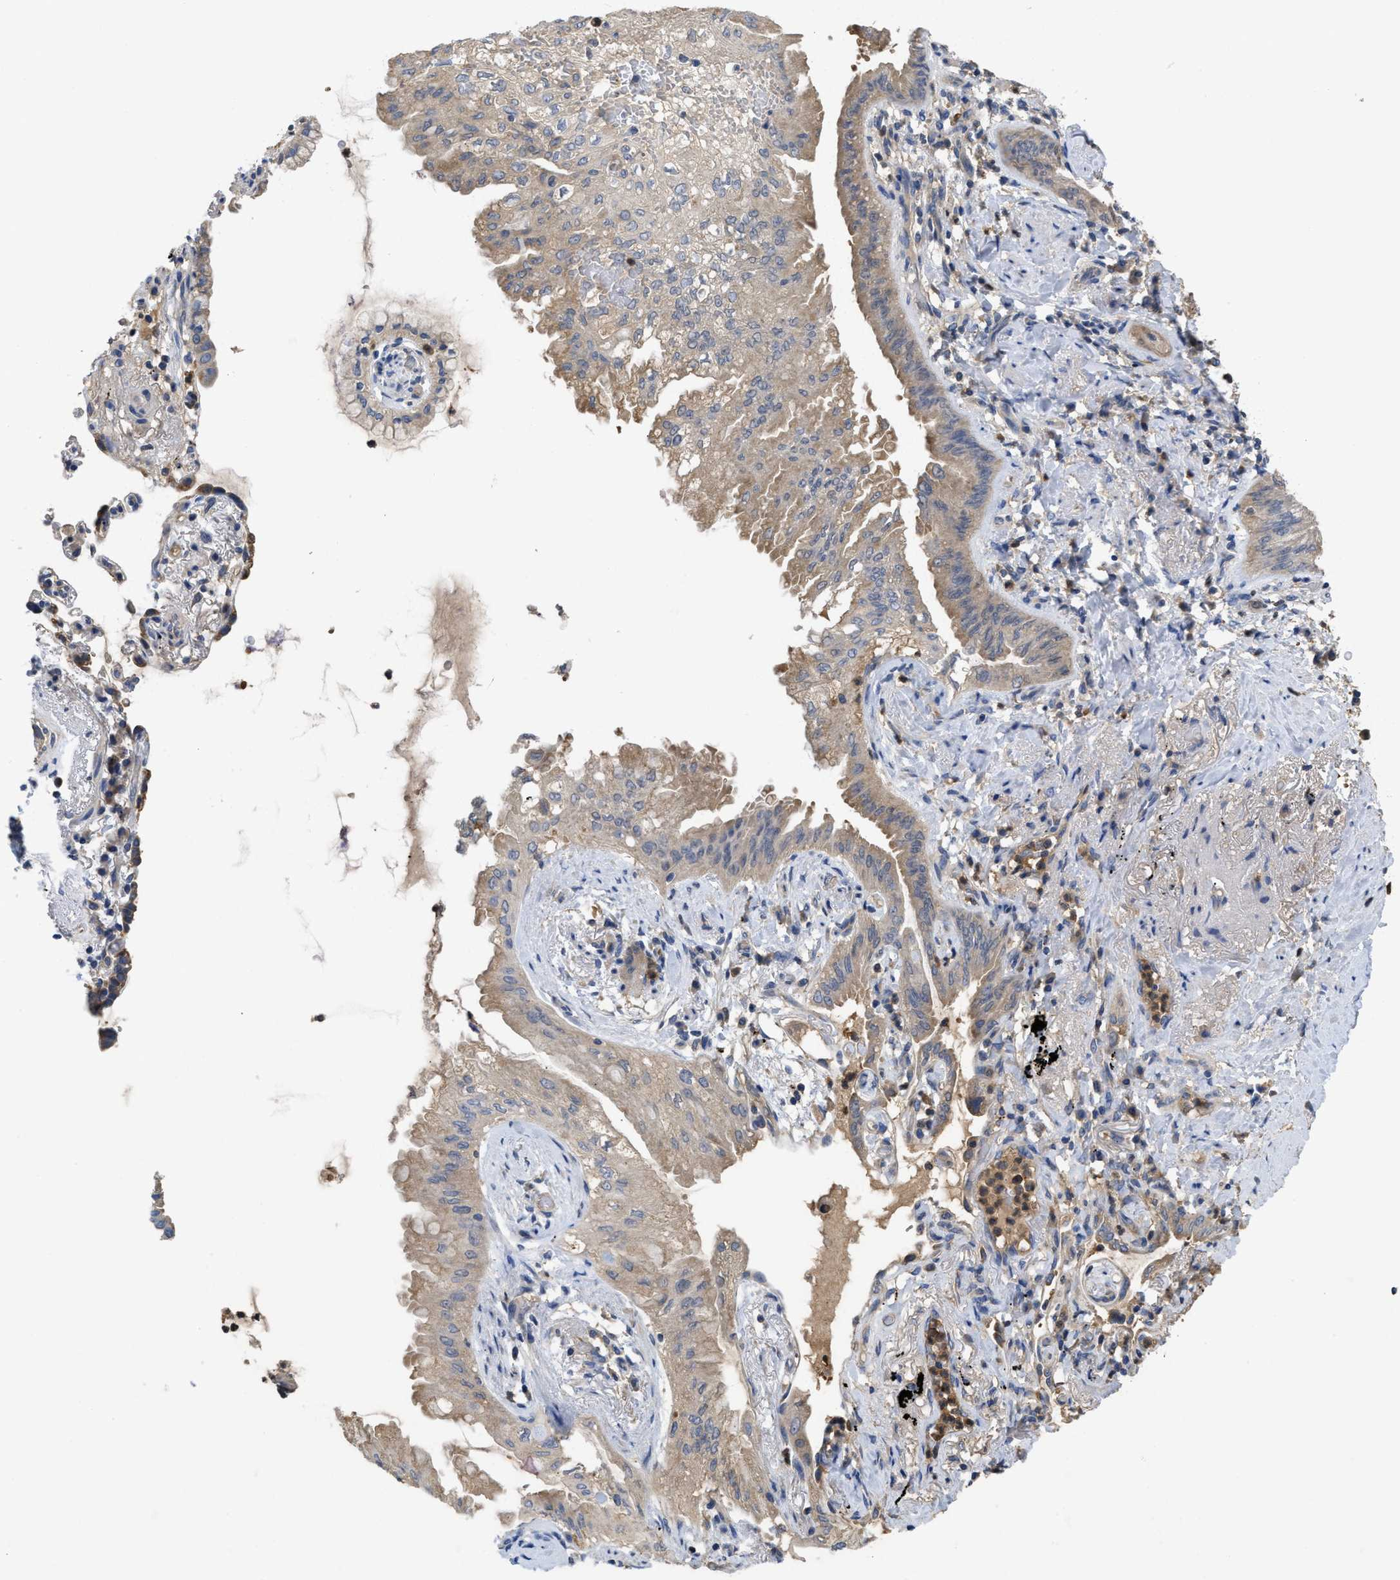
{"staining": {"intensity": "weak", "quantity": ">75%", "location": "cytoplasmic/membranous"}, "tissue": "lung cancer", "cell_type": "Tumor cells", "image_type": "cancer", "snomed": [{"axis": "morphology", "description": "Normal tissue, NOS"}, {"axis": "morphology", "description": "Adenocarcinoma, NOS"}, {"axis": "topography", "description": "Bronchus"}, {"axis": "topography", "description": "Lung"}], "caption": "Protein staining of adenocarcinoma (lung) tissue demonstrates weak cytoplasmic/membranous staining in approximately >75% of tumor cells.", "gene": "RNF216", "patient": {"sex": "female", "age": 70}}